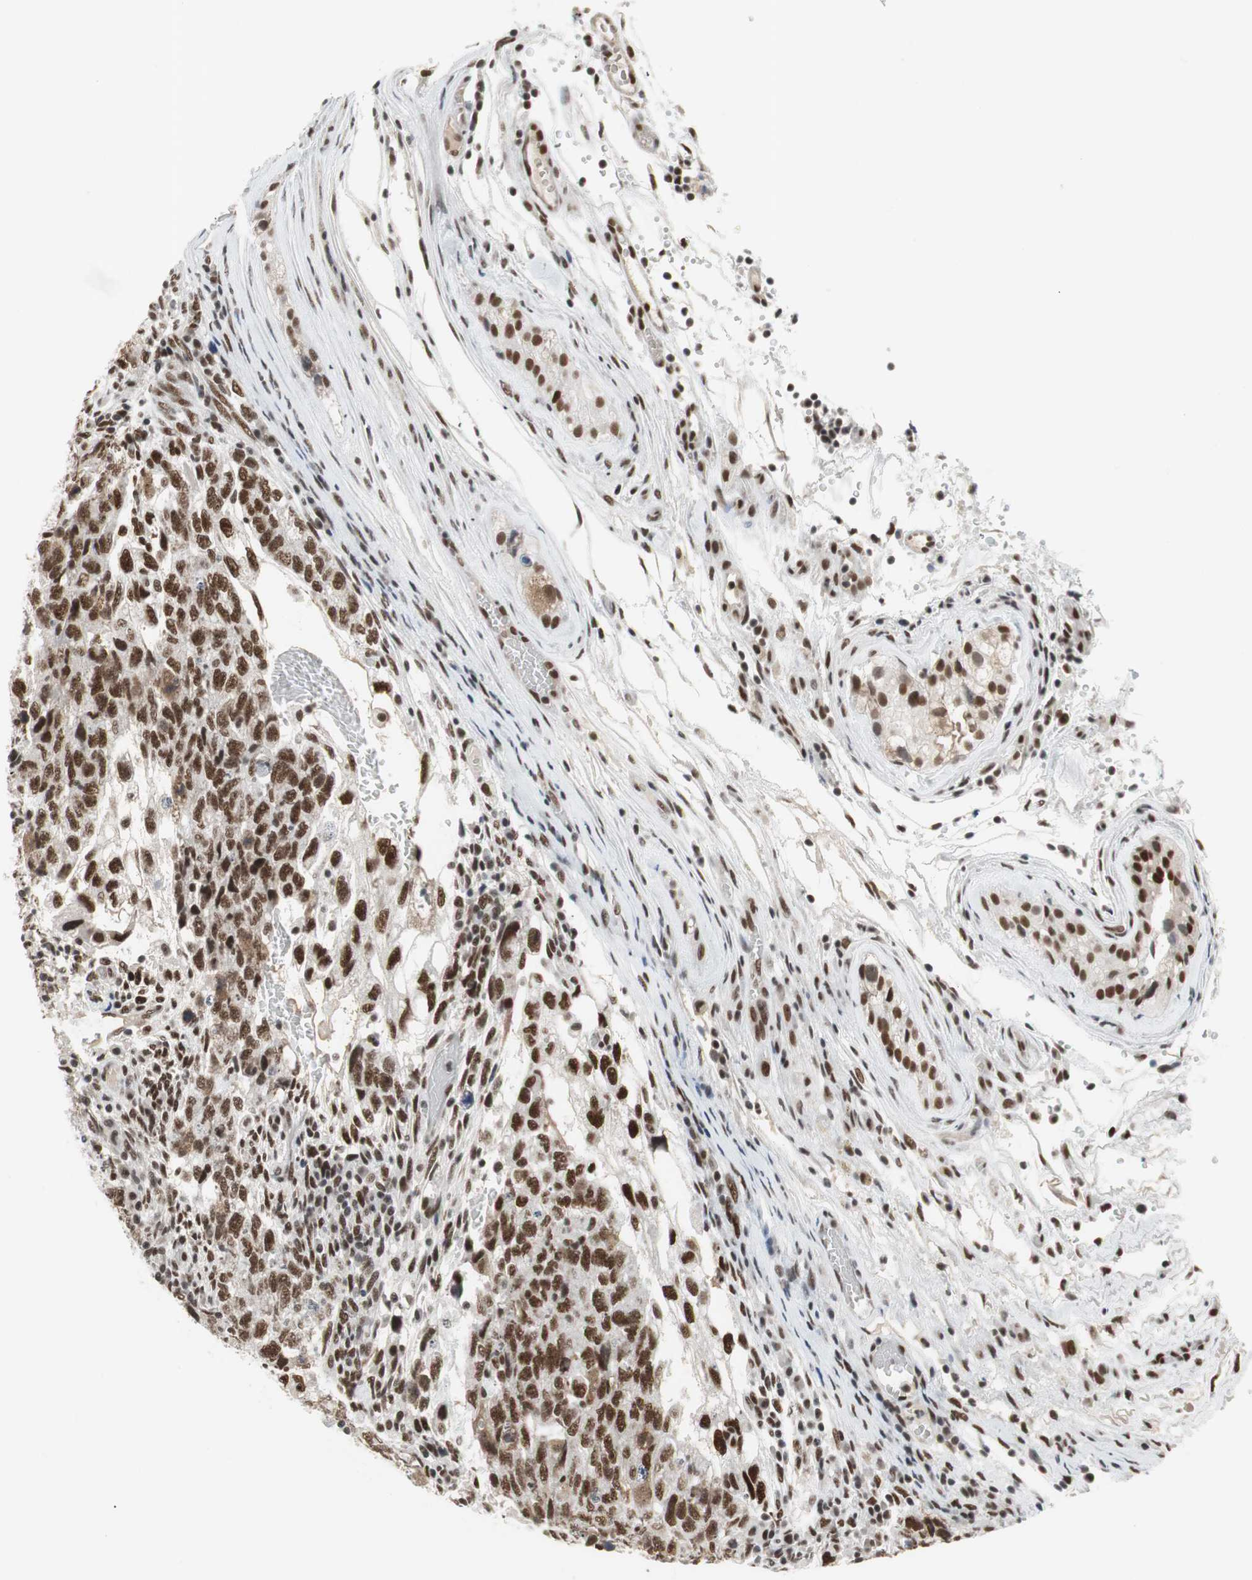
{"staining": {"intensity": "strong", "quantity": ">75%", "location": "nuclear"}, "tissue": "testis cancer", "cell_type": "Tumor cells", "image_type": "cancer", "snomed": [{"axis": "morphology", "description": "Normal tissue, NOS"}, {"axis": "morphology", "description": "Carcinoma, Embryonal, NOS"}, {"axis": "topography", "description": "Testis"}], "caption": "This is a histology image of immunohistochemistry staining of testis cancer, which shows strong staining in the nuclear of tumor cells.", "gene": "RTF1", "patient": {"sex": "male", "age": 36}}